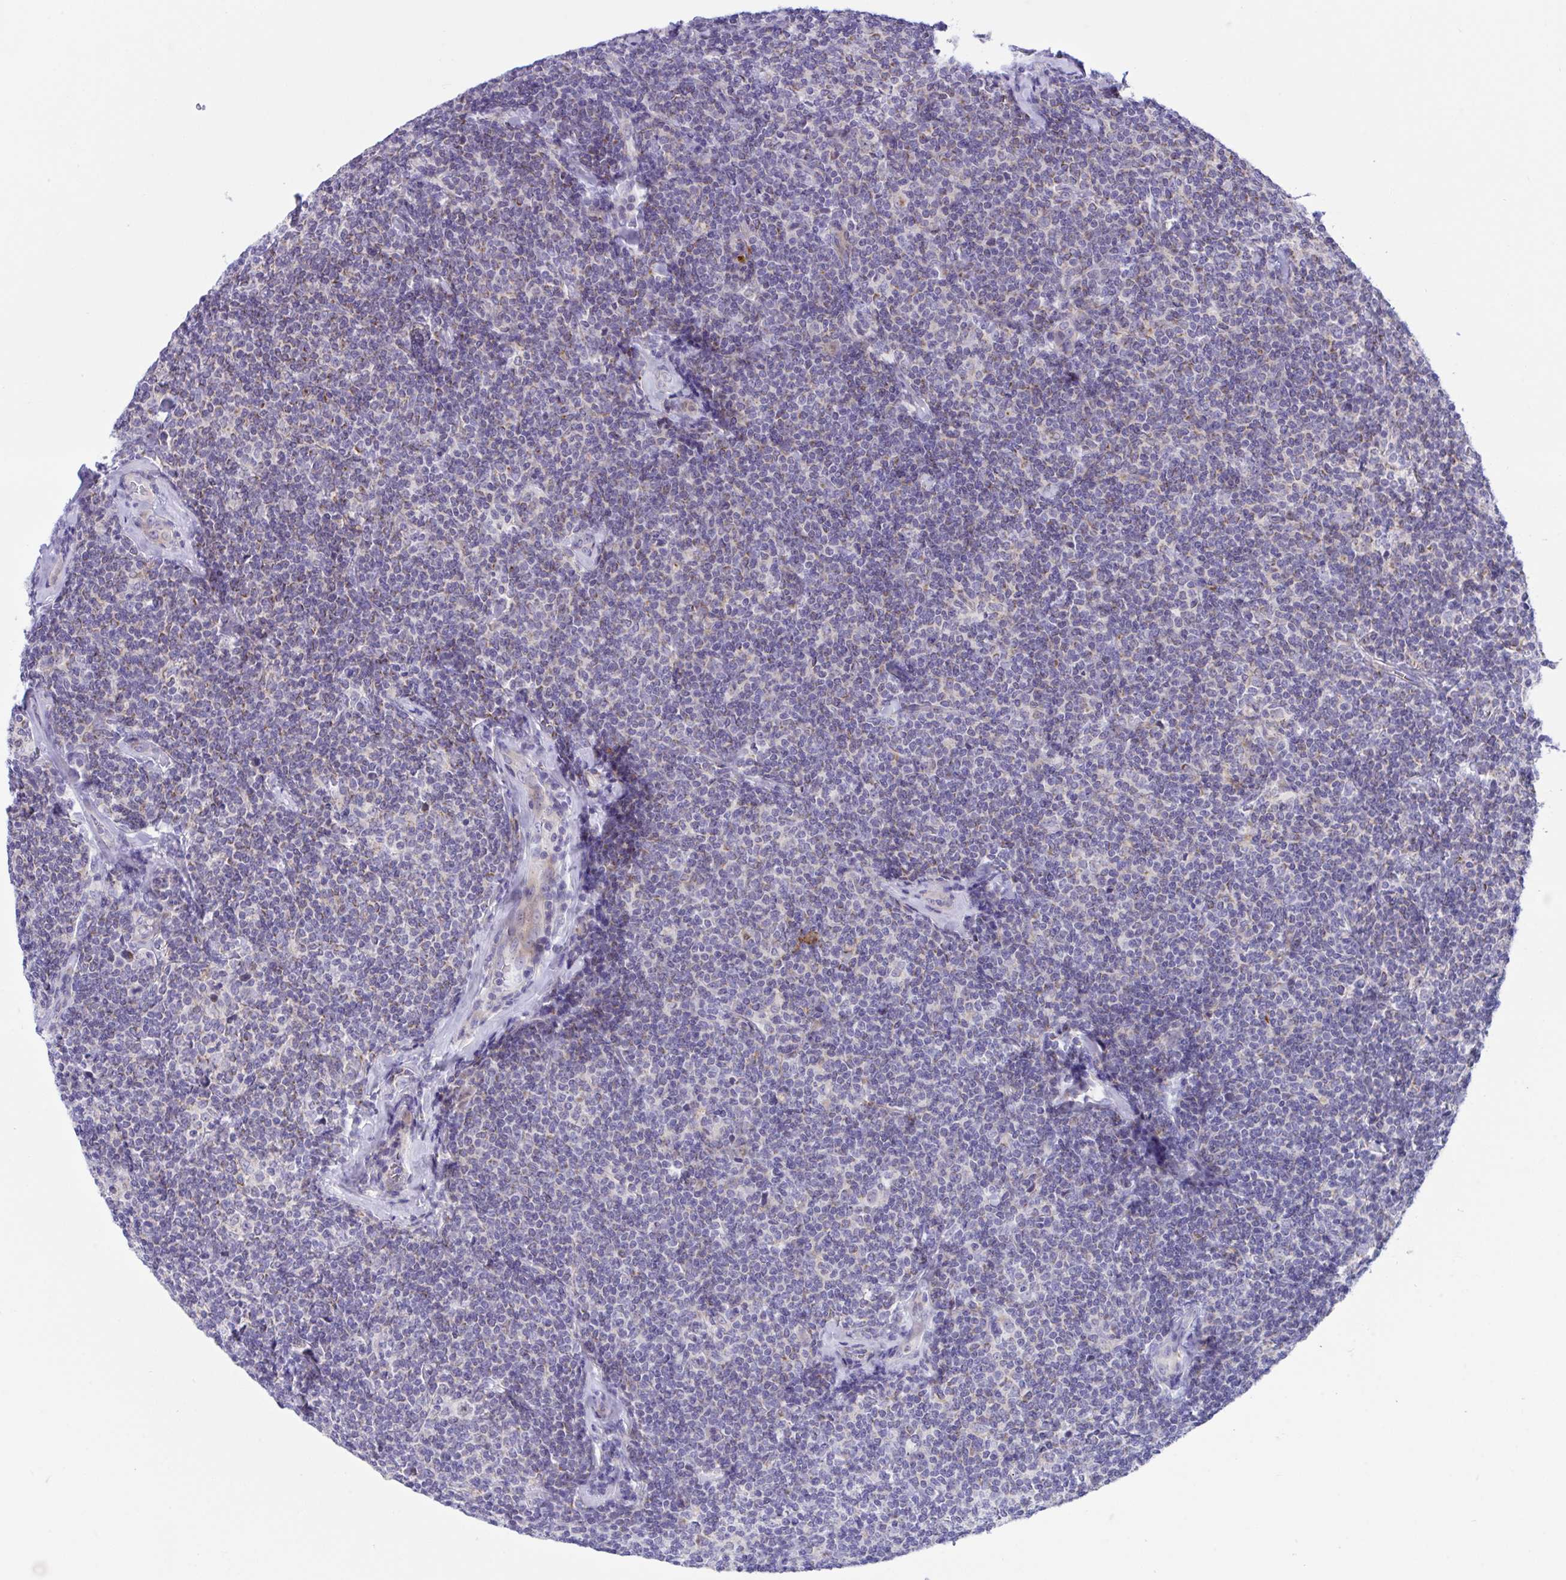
{"staining": {"intensity": "weak", "quantity": "<25%", "location": "cytoplasmic/membranous"}, "tissue": "lymphoma", "cell_type": "Tumor cells", "image_type": "cancer", "snomed": [{"axis": "morphology", "description": "Malignant lymphoma, non-Hodgkin's type, Low grade"}, {"axis": "topography", "description": "Lymph node"}], "caption": "Immunohistochemistry (IHC) histopathology image of neoplastic tissue: human malignant lymphoma, non-Hodgkin's type (low-grade) stained with DAB exhibits no significant protein expression in tumor cells.", "gene": "DTX3", "patient": {"sex": "female", "age": 56}}